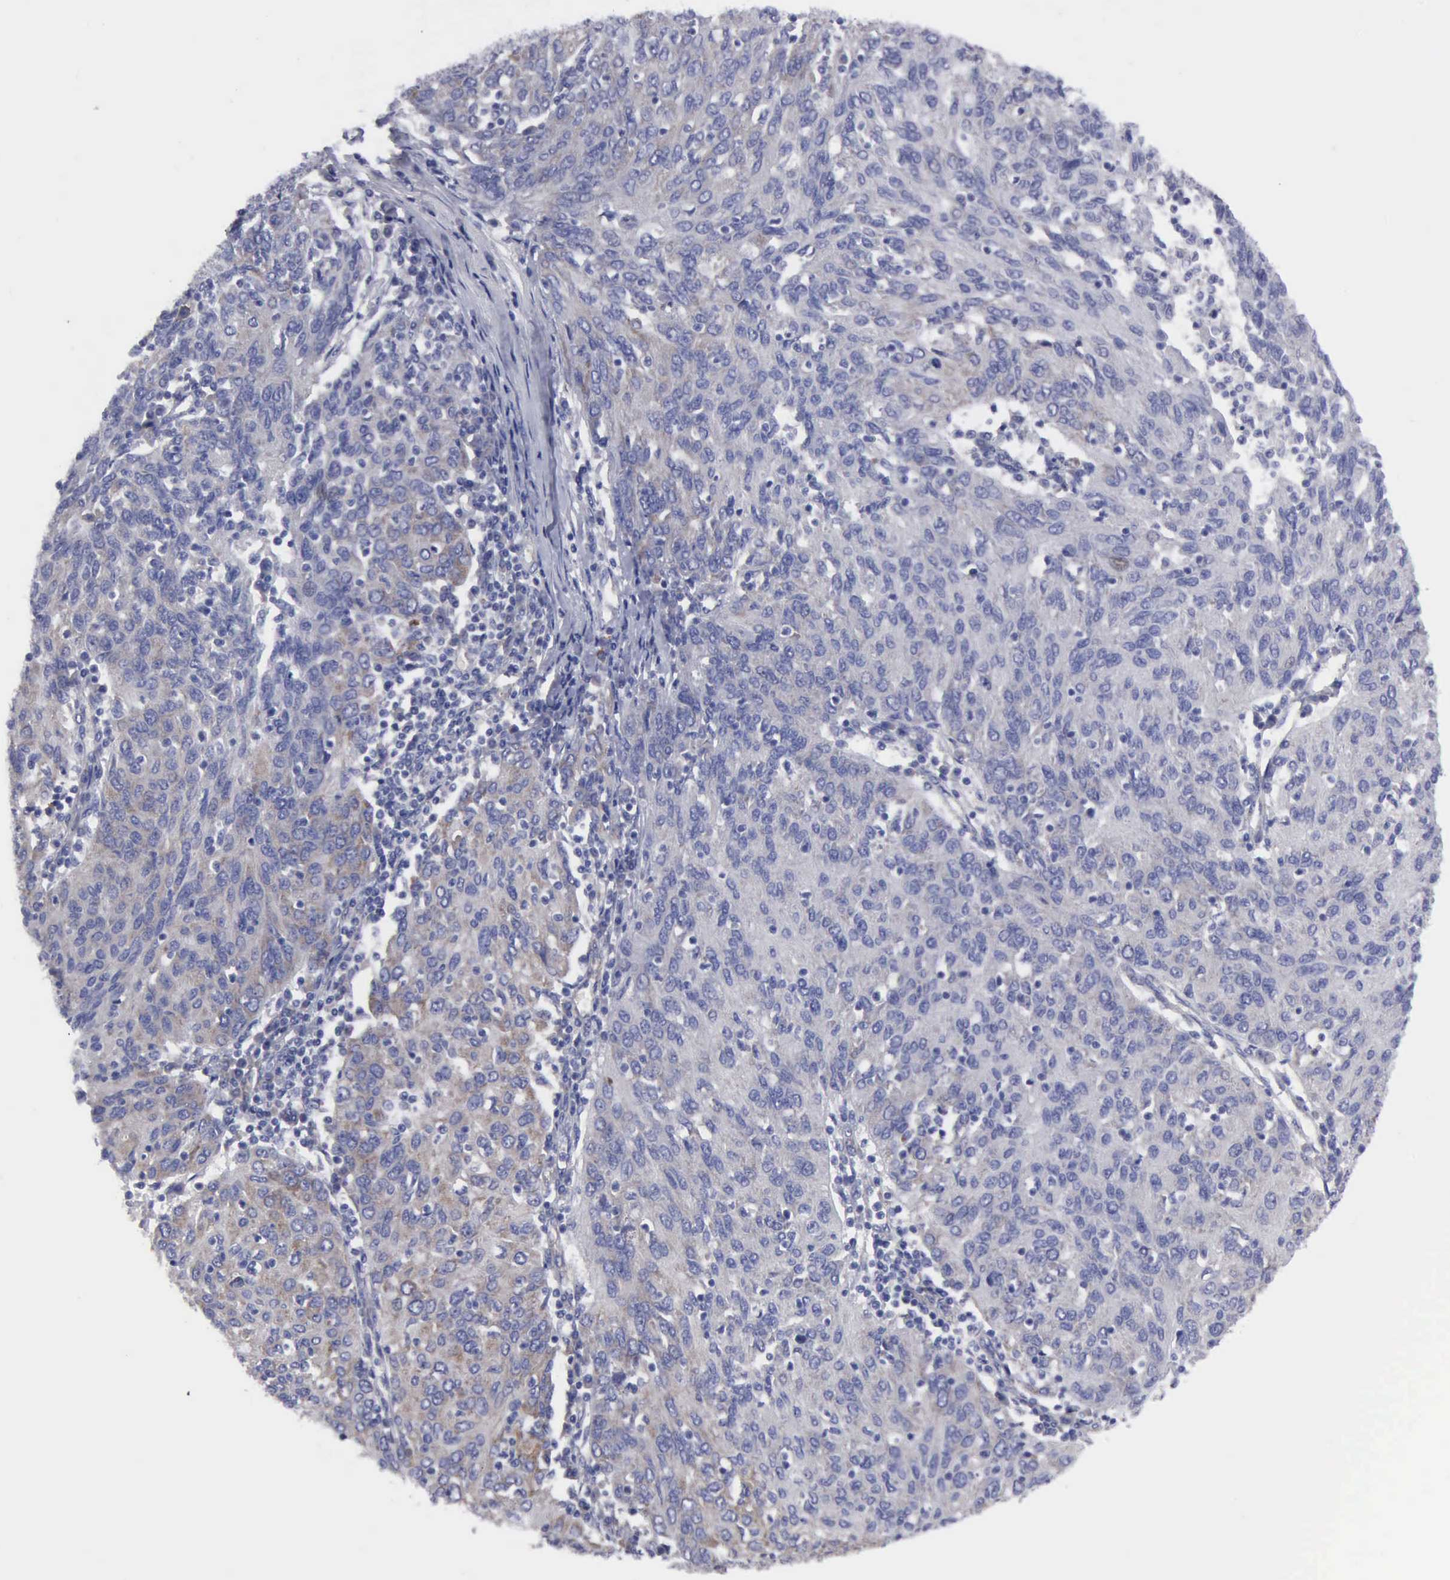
{"staining": {"intensity": "negative", "quantity": "none", "location": "none"}, "tissue": "ovarian cancer", "cell_type": "Tumor cells", "image_type": "cancer", "snomed": [{"axis": "morphology", "description": "Carcinoma, endometroid"}, {"axis": "topography", "description": "Ovary"}], "caption": "The immunohistochemistry histopathology image has no significant staining in tumor cells of ovarian cancer (endometroid carcinoma) tissue. (DAB IHC, high magnification).", "gene": "TXLNG", "patient": {"sex": "female", "age": 50}}